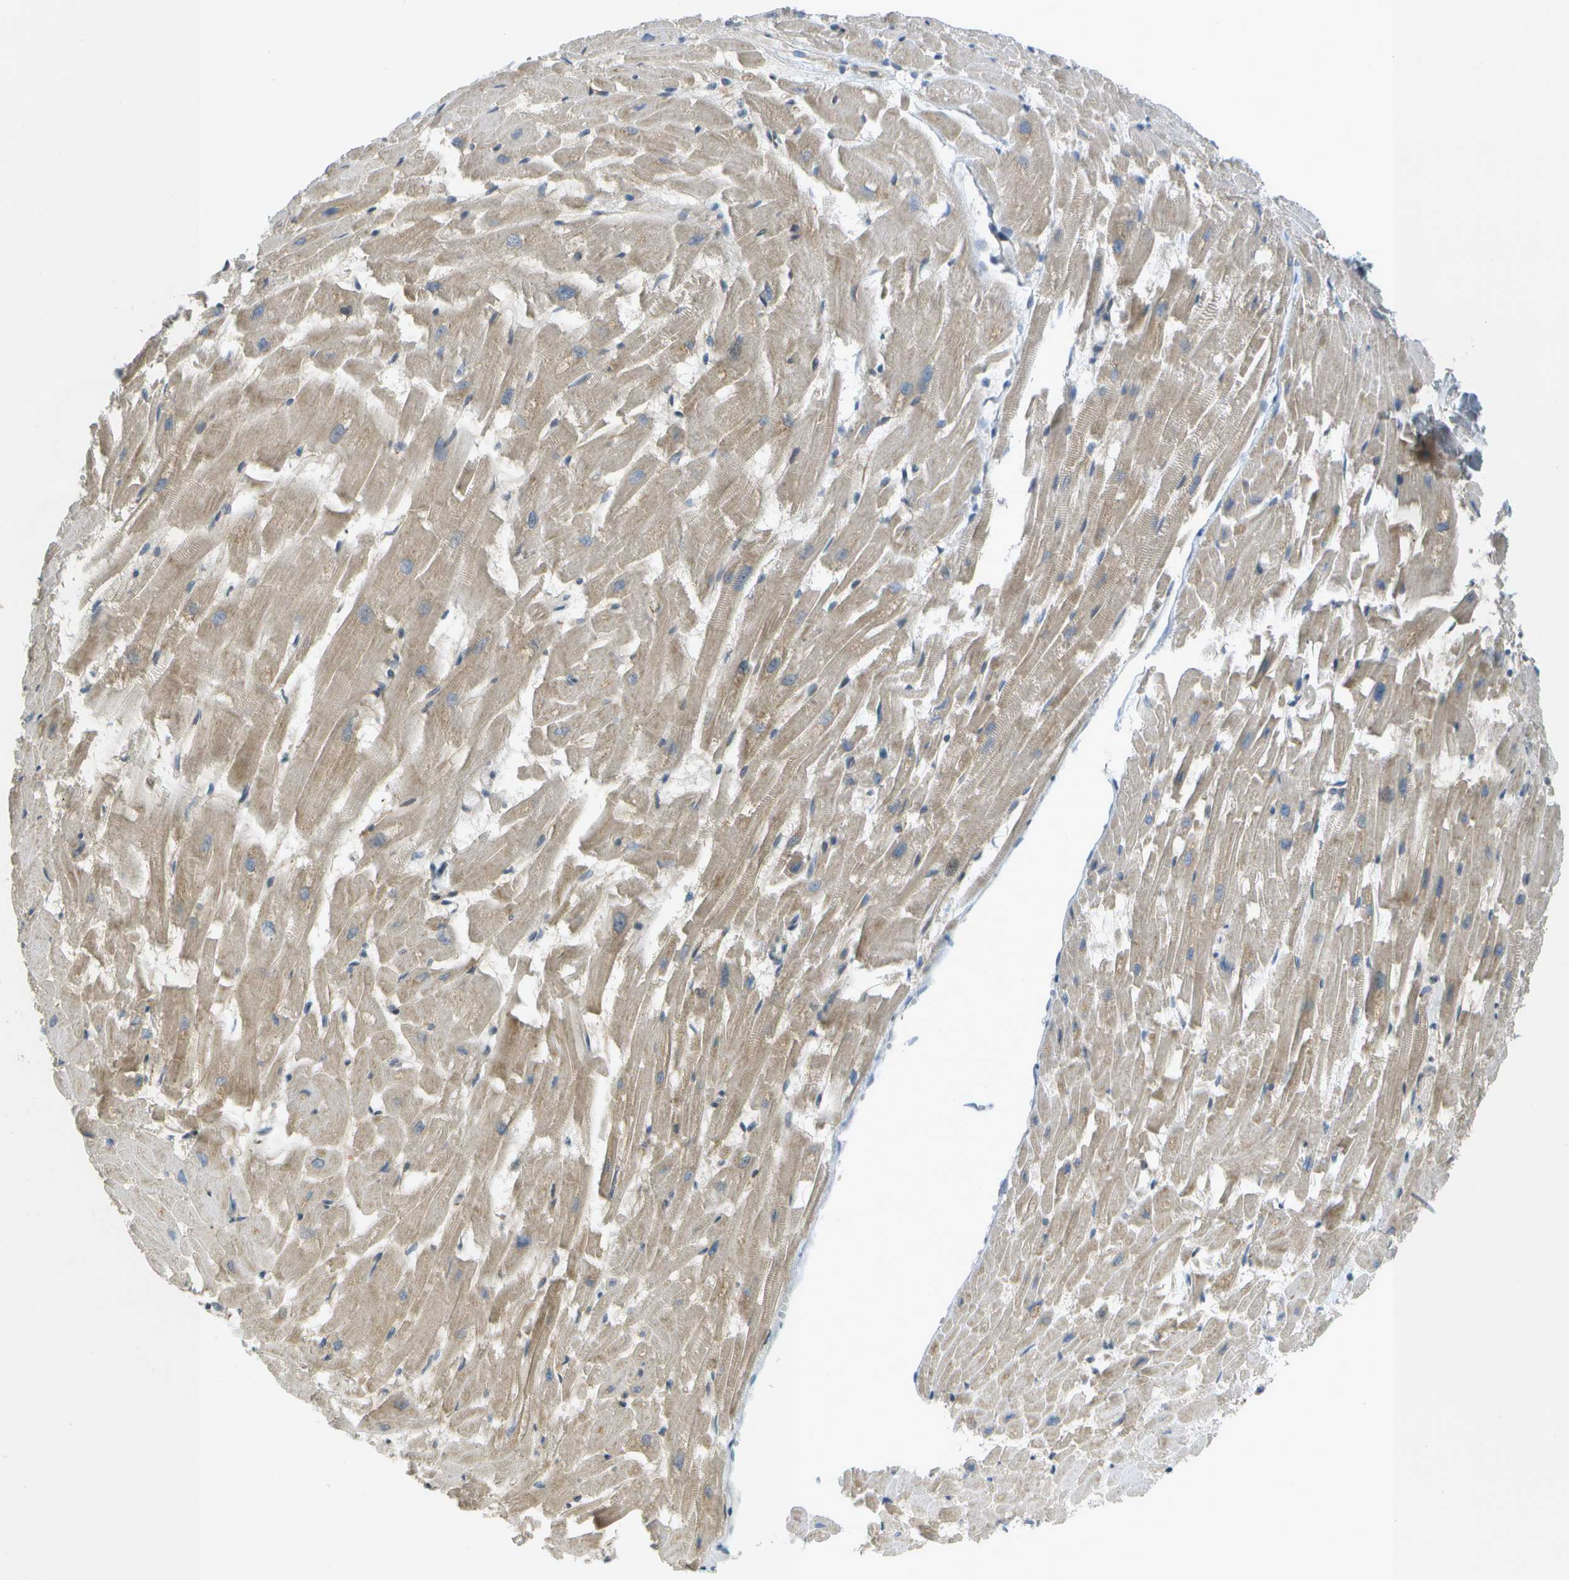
{"staining": {"intensity": "moderate", "quantity": ">75%", "location": "cytoplasmic/membranous"}, "tissue": "heart muscle", "cell_type": "Cardiomyocytes", "image_type": "normal", "snomed": [{"axis": "morphology", "description": "Normal tissue, NOS"}, {"axis": "topography", "description": "Heart"}], "caption": "About >75% of cardiomyocytes in normal heart muscle reveal moderate cytoplasmic/membranous protein expression as visualized by brown immunohistochemical staining.", "gene": "WNK2", "patient": {"sex": "female", "age": 19}}